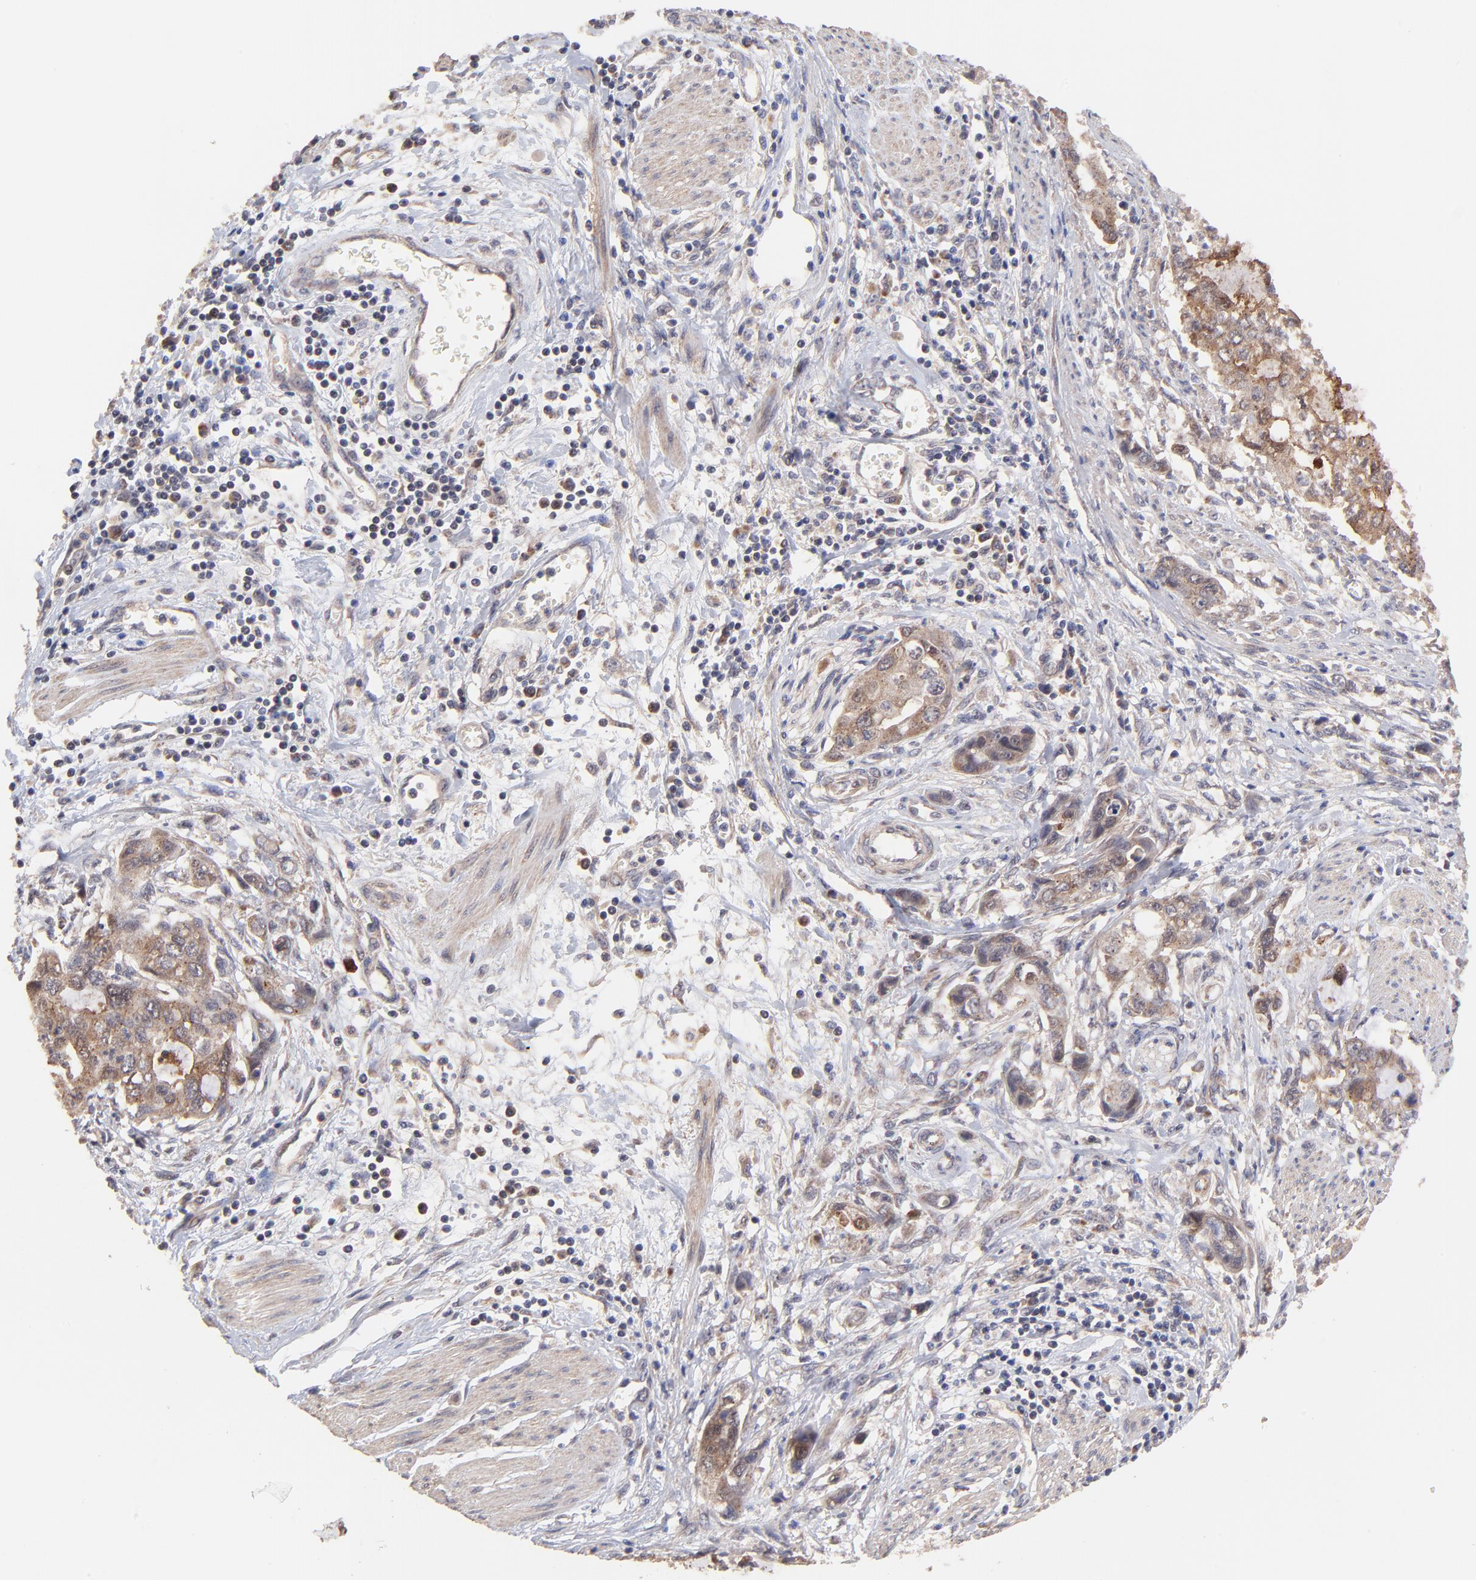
{"staining": {"intensity": "moderate", "quantity": ">75%", "location": "cytoplasmic/membranous"}, "tissue": "stomach cancer", "cell_type": "Tumor cells", "image_type": "cancer", "snomed": [{"axis": "morphology", "description": "Adenocarcinoma, NOS"}, {"axis": "topography", "description": "Stomach, upper"}], "caption": "Brown immunohistochemical staining in stomach cancer (adenocarcinoma) reveals moderate cytoplasmic/membranous expression in approximately >75% of tumor cells.", "gene": "BAIAP2L2", "patient": {"sex": "female", "age": 52}}